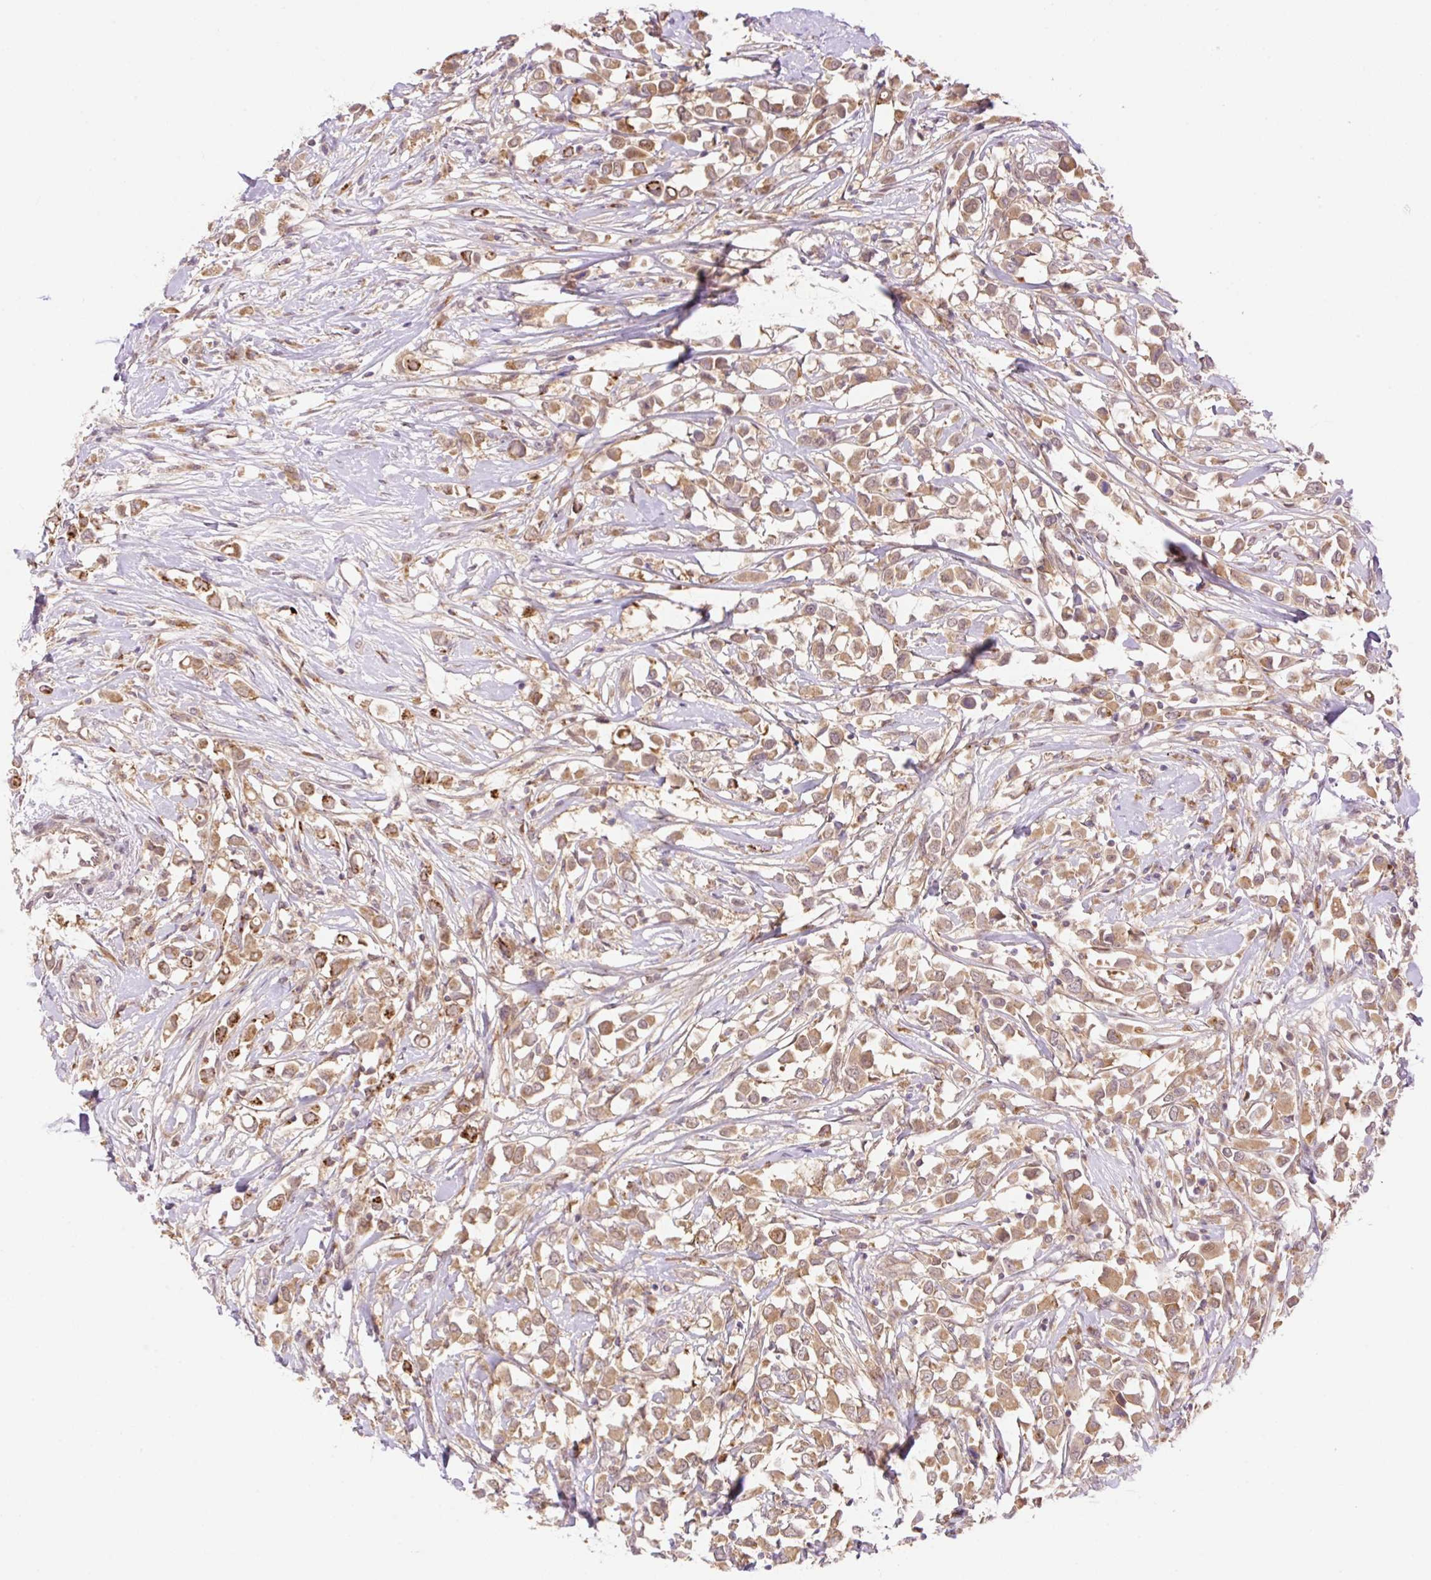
{"staining": {"intensity": "moderate", "quantity": ">75%", "location": "cytoplasmic/membranous"}, "tissue": "breast cancer", "cell_type": "Tumor cells", "image_type": "cancer", "snomed": [{"axis": "morphology", "description": "Duct carcinoma"}, {"axis": "topography", "description": "Breast"}], "caption": "Breast intraductal carcinoma stained with a brown dye exhibits moderate cytoplasmic/membranous positive expression in approximately >75% of tumor cells.", "gene": "VPS25", "patient": {"sex": "female", "age": 61}}